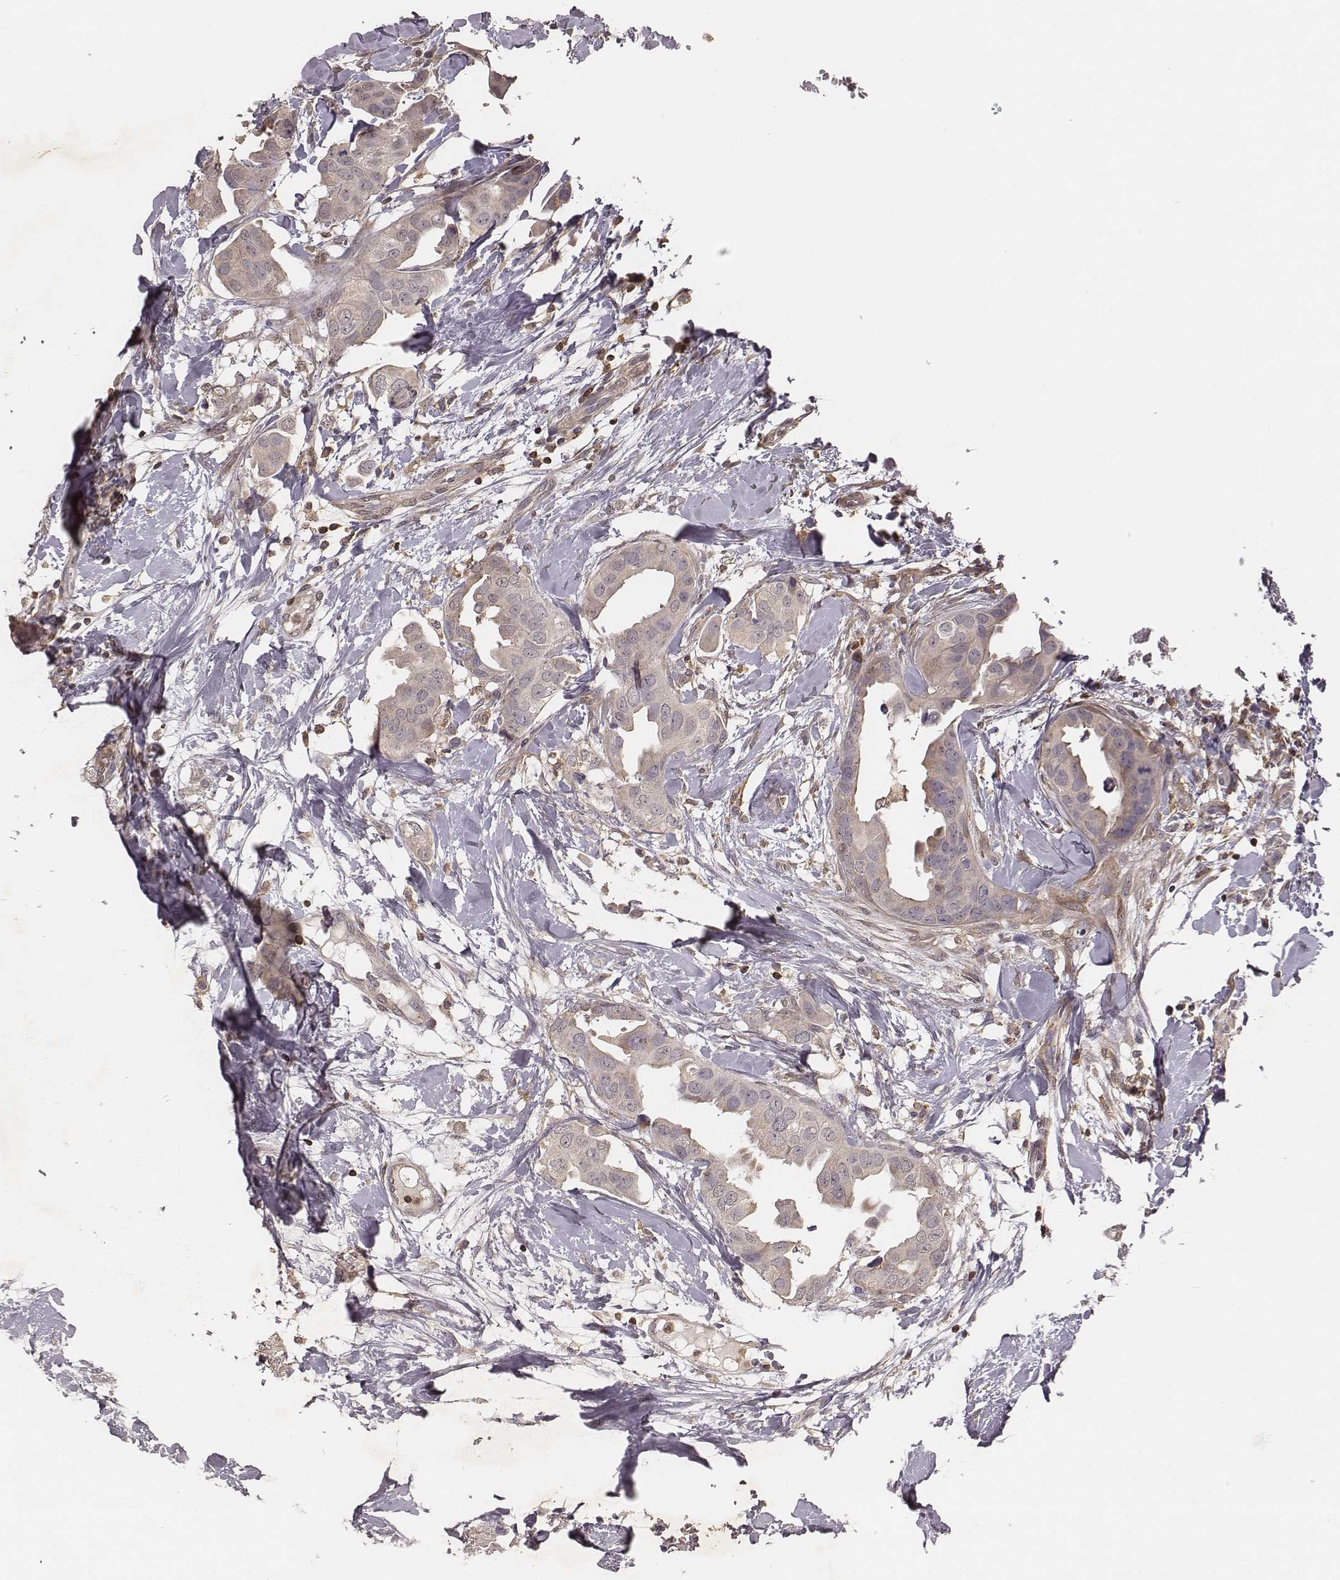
{"staining": {"intensity": "negative", "quantity": "none", "location": "none"}, "tissue": "breast cancer", "cell_type": "Tumor cells", "image_type": "cancer", "snomed": [{"axis": "morphology", "description": "Normal tissue, NOS"}, {"axis": "morphology", "description": "Duct carcinoma"}, {"axis": "topography", "description": "Breast"}], "caption": "DAB immunohistochemical staining of human breast invasive ductal carcinoma shows no significant staining in tumor cells.", "gene": "PILRA", "patient": {"sex": "female", "age": 40}}